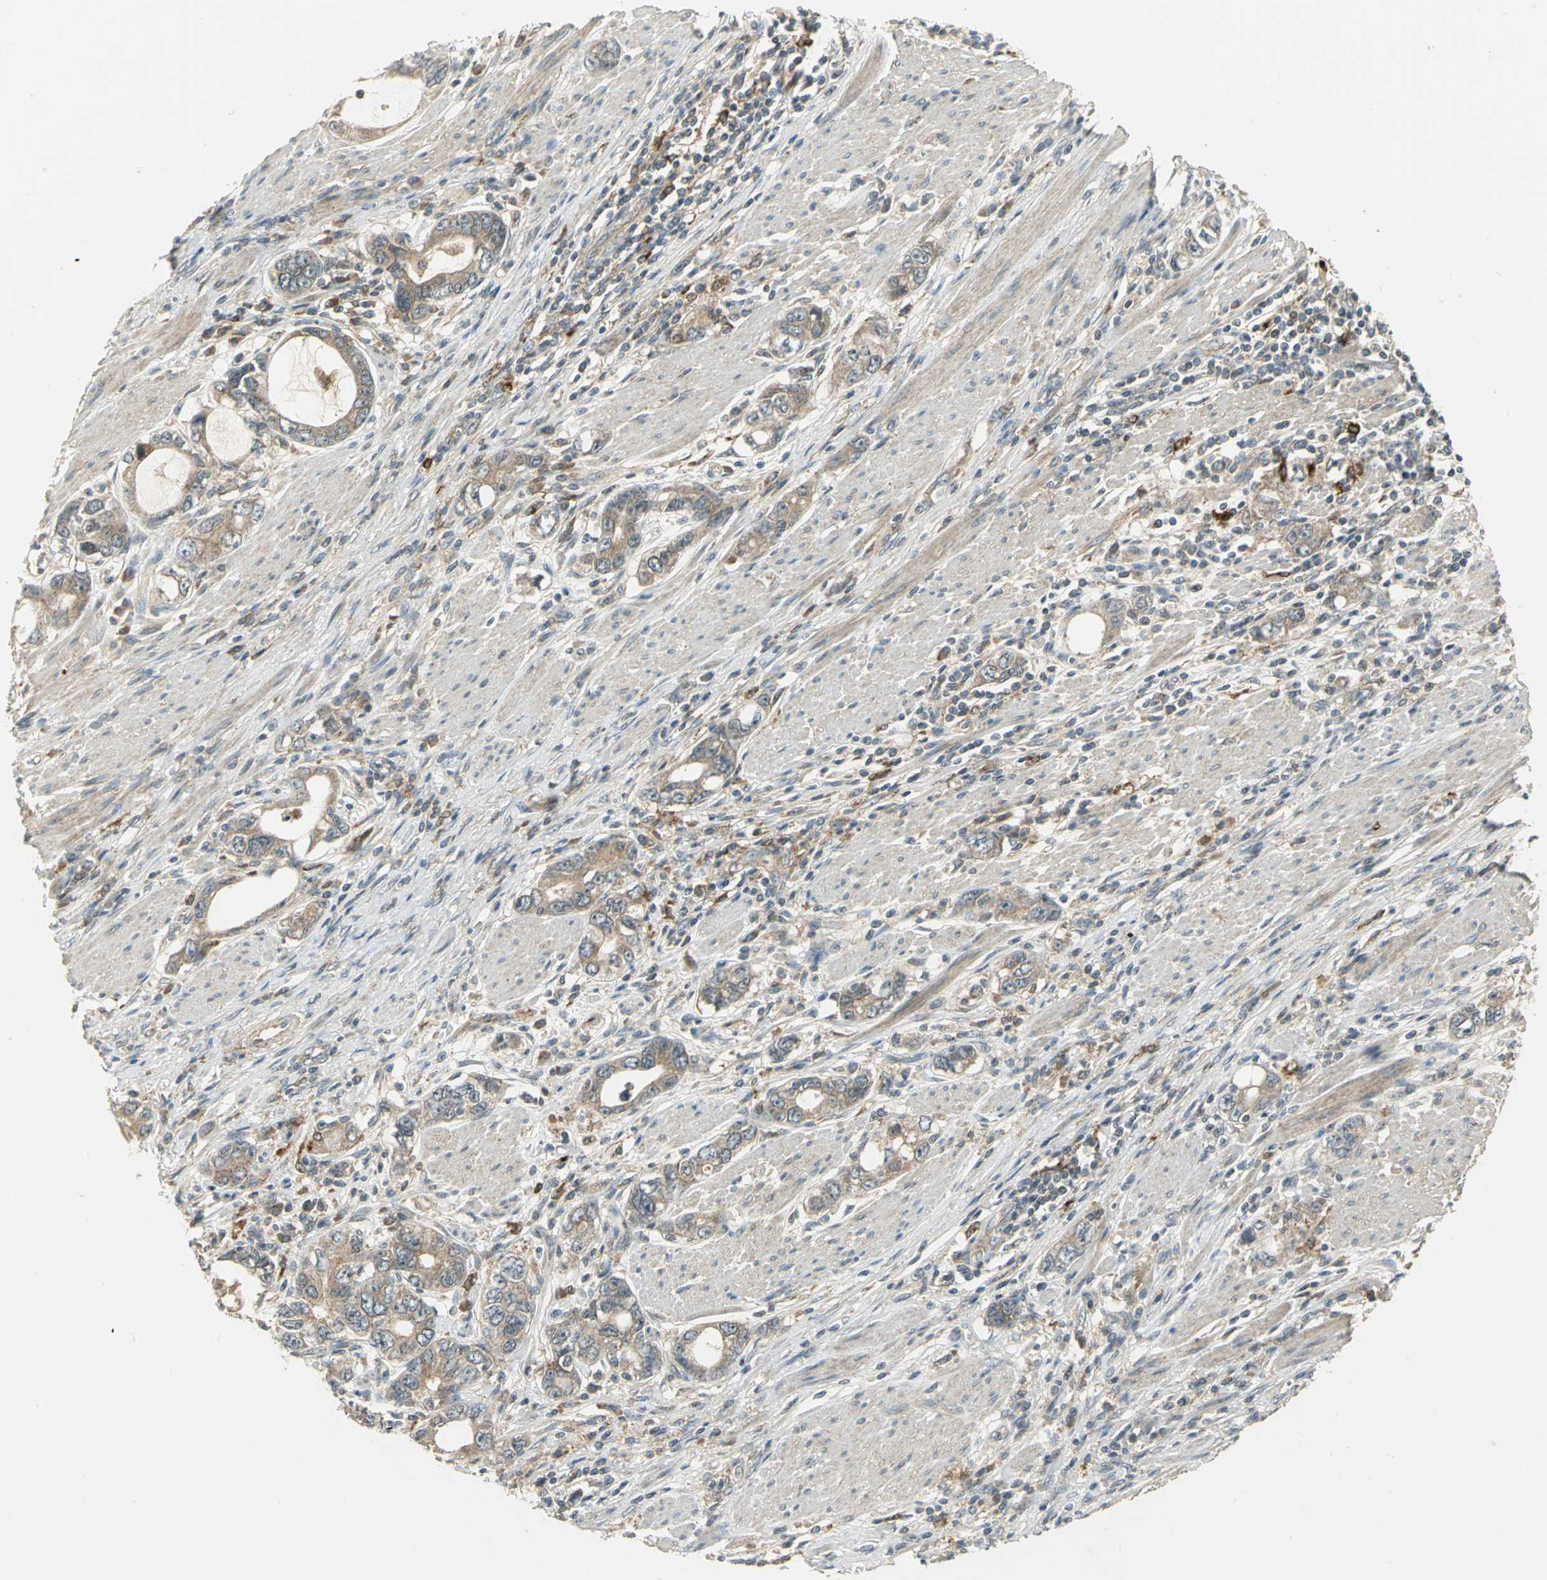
{"staining": {"intensity": "moderate", "quantity": ">75%", "location": "cytoplasmic/membranous"}, "tissue": "stomach cancer", "cell_type": "Tumor cells", "image_type": "cancer", "snomed": [{"axis": "morphology", "description": "Adenocarcinoma, NOS"}, {"axis": "topography", "description": "Stomach, lower"}], "caption": "Immunohistochemistry (IHC) photomicrograph of neoplastic tissue: human stomach adenocarcinoma stained using immunohistochemistry displays medium levels of moderate protein expression localized specifically in the cytoplasmic/membranous of tumor cells, appearing as a cytoplasmic/membranous brown color.", "gene": "MAPK8IP3", "patient": {"sex": "female", "age": 93}}